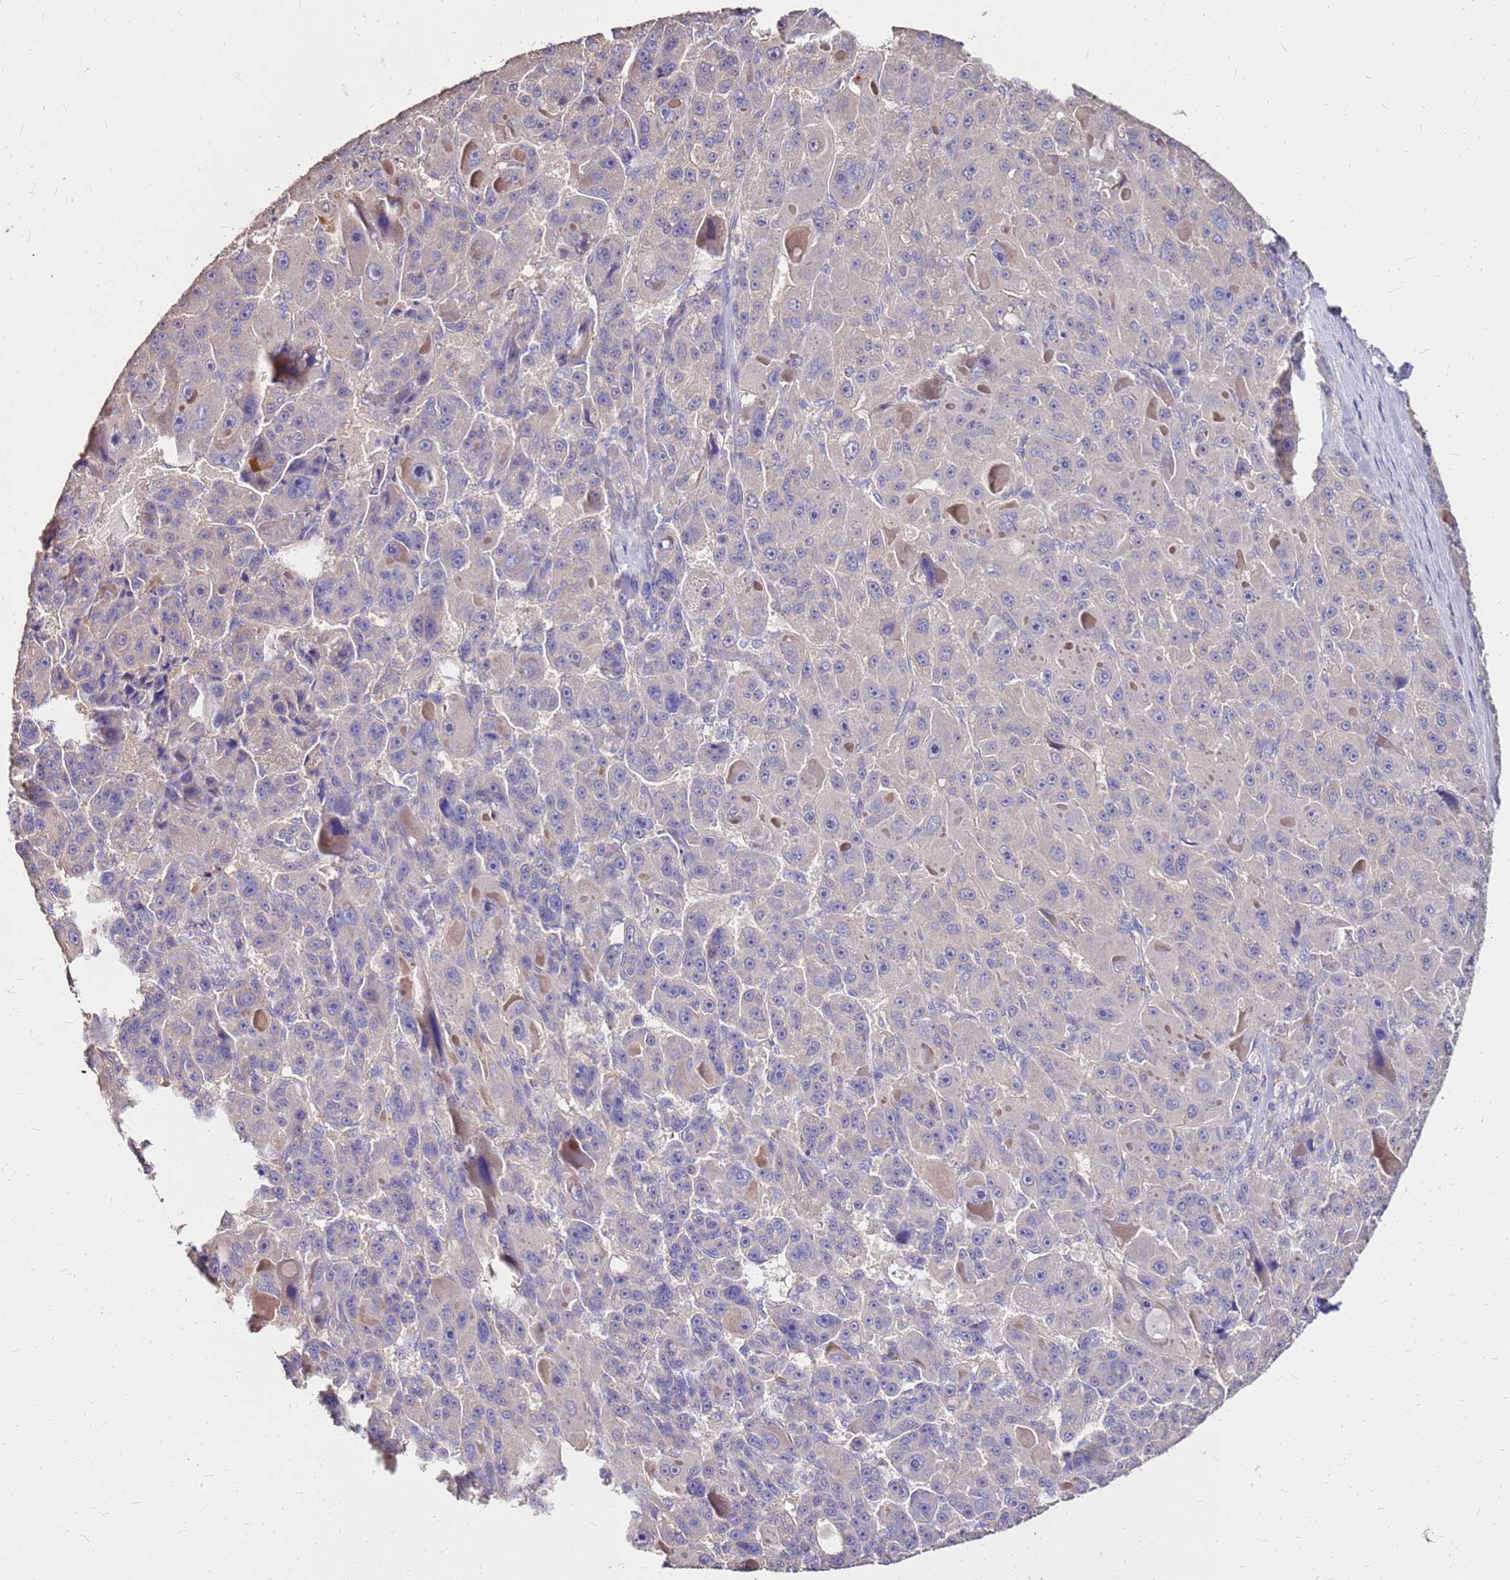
{"staining": {"intensity": "negative", "quantity": "none", "location": "none"}, "tissue": "liver cancer", "cell_type": "Tumor cells", "image_type": "cancer", "snomed": [{"axis": "morphology", "description": "Carcinoma, Hepatocellular, NOS"}, {"axis": "topography", "description": "Liver"}], "caption": "The image exhibits no staining of tumor cells in liver cancer. (DAB IHC with hematoxylin counter stain).", "gene": "EXD3", "patient": {"sex": "male", "age": 76}}